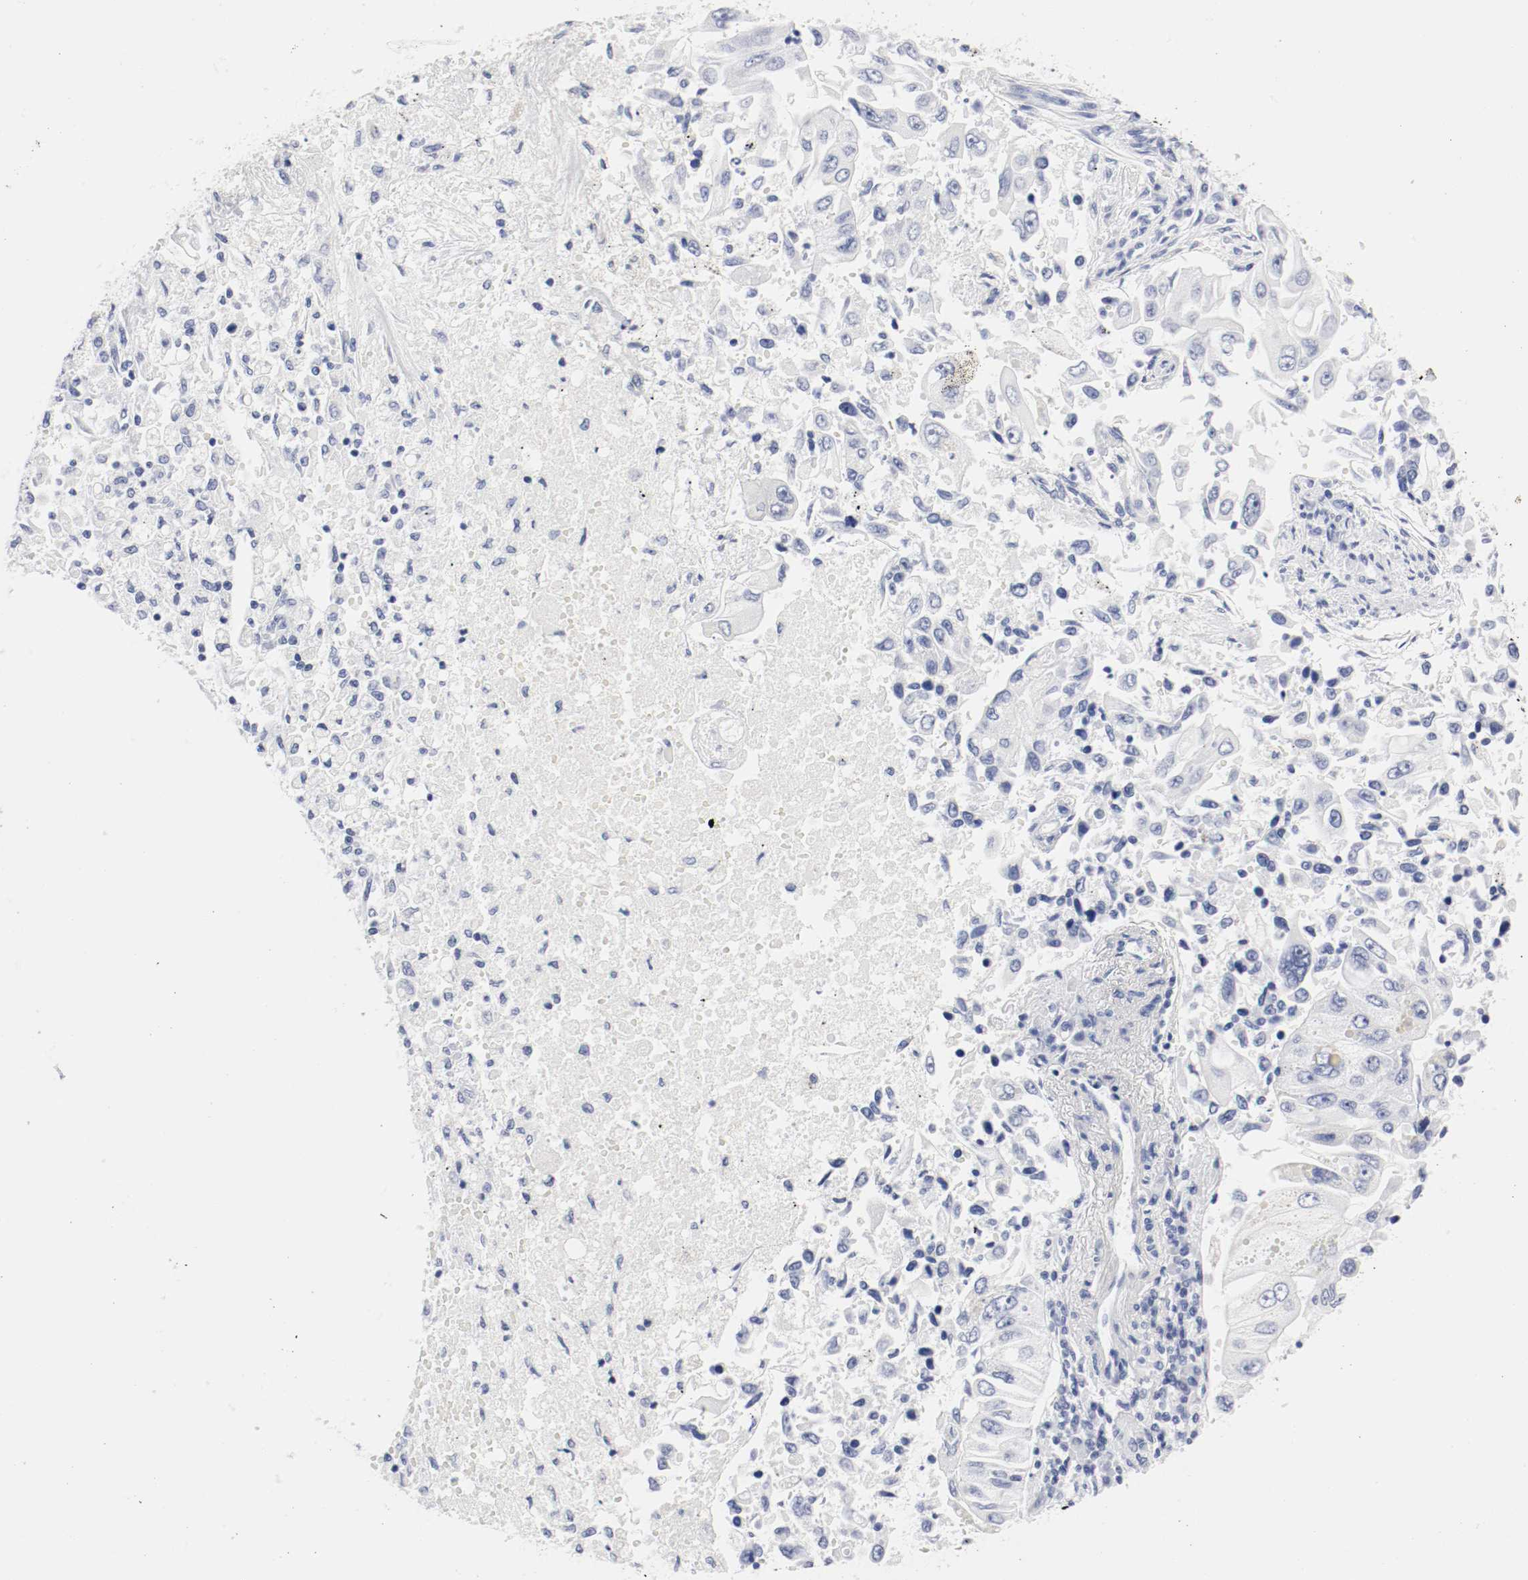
{"staining": {"intensity": "negative", "quantity": "none", "location": "none"}, "tissue": "lung cancer", "cell_type": "Tumor cells", "image_type": "cancer", "snomed": [{"axis": "morphology", "description": "Adenocarcinoma, NOS"}, {"axis": "topography", "description": "Lung"}], "caption": "High power microscopy photomicrograph of an immunohistochemistry (IHC) photomicrograph of adenocarcinoma (lung), revealing no significant staining in tumor cells.", "gene": "GAD1", "patient": {"sex": "male", "age": 84}}